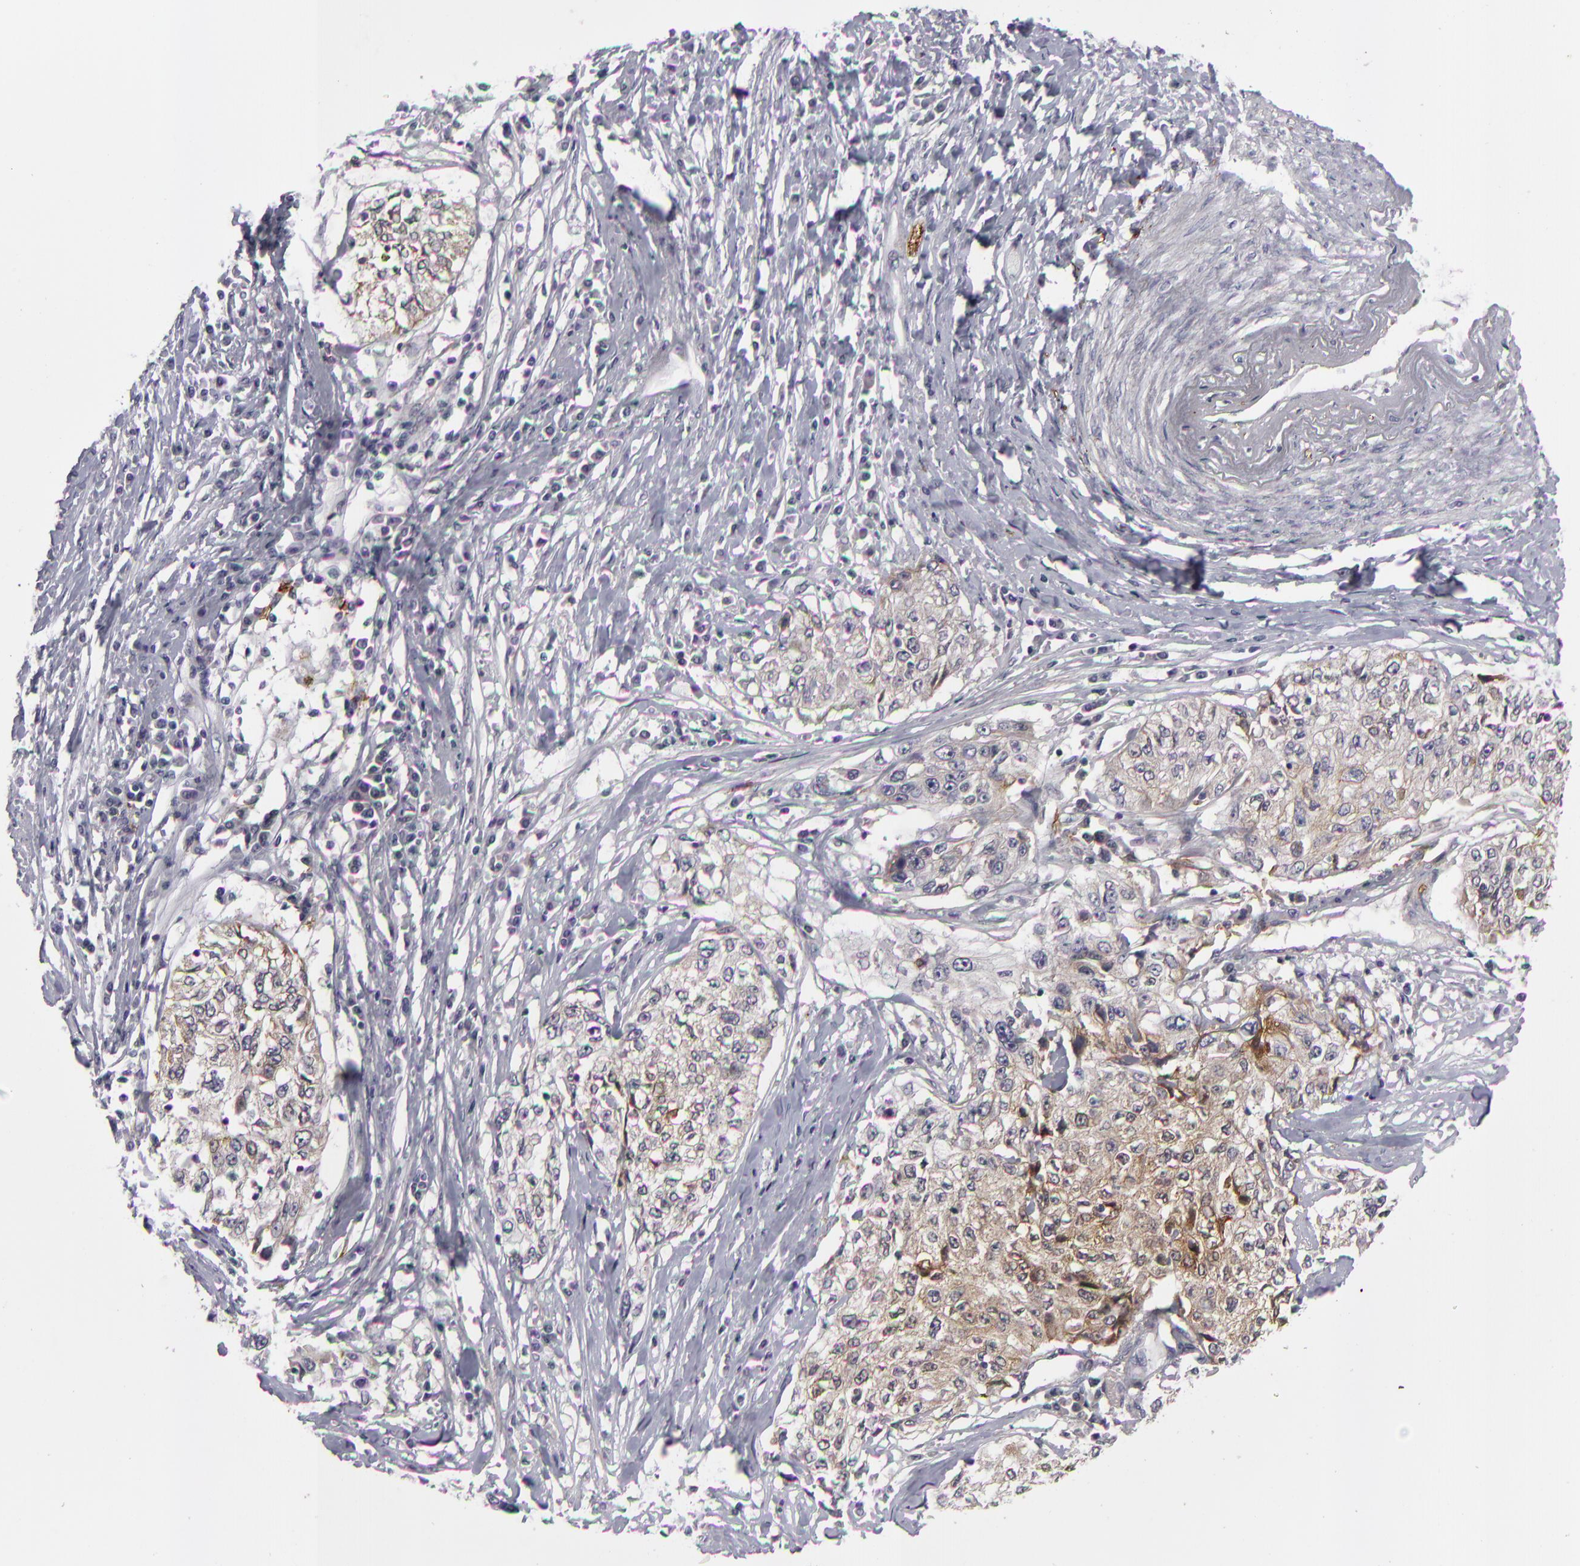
{"staining": {"intensity": "weak", "quantity": "<25%", "location": "cytoplasmic/membranous"}, "tissue": "cervical cancer", "cell_type": "Tumor cells", "image_type": "cancer", "snomed": [{"axis": "morphology", "description": "Squamous cell carcinoma, NOS"}, {"axis": "topography", "description": "Cervix"}], "caption": "Immunohistochemistry of cervical cancer (squamous cell carcinoma) demonstrates no staining in tumor cells.", "gene": "ALCAM", "patient": {"sex": "female", "age": 57}}